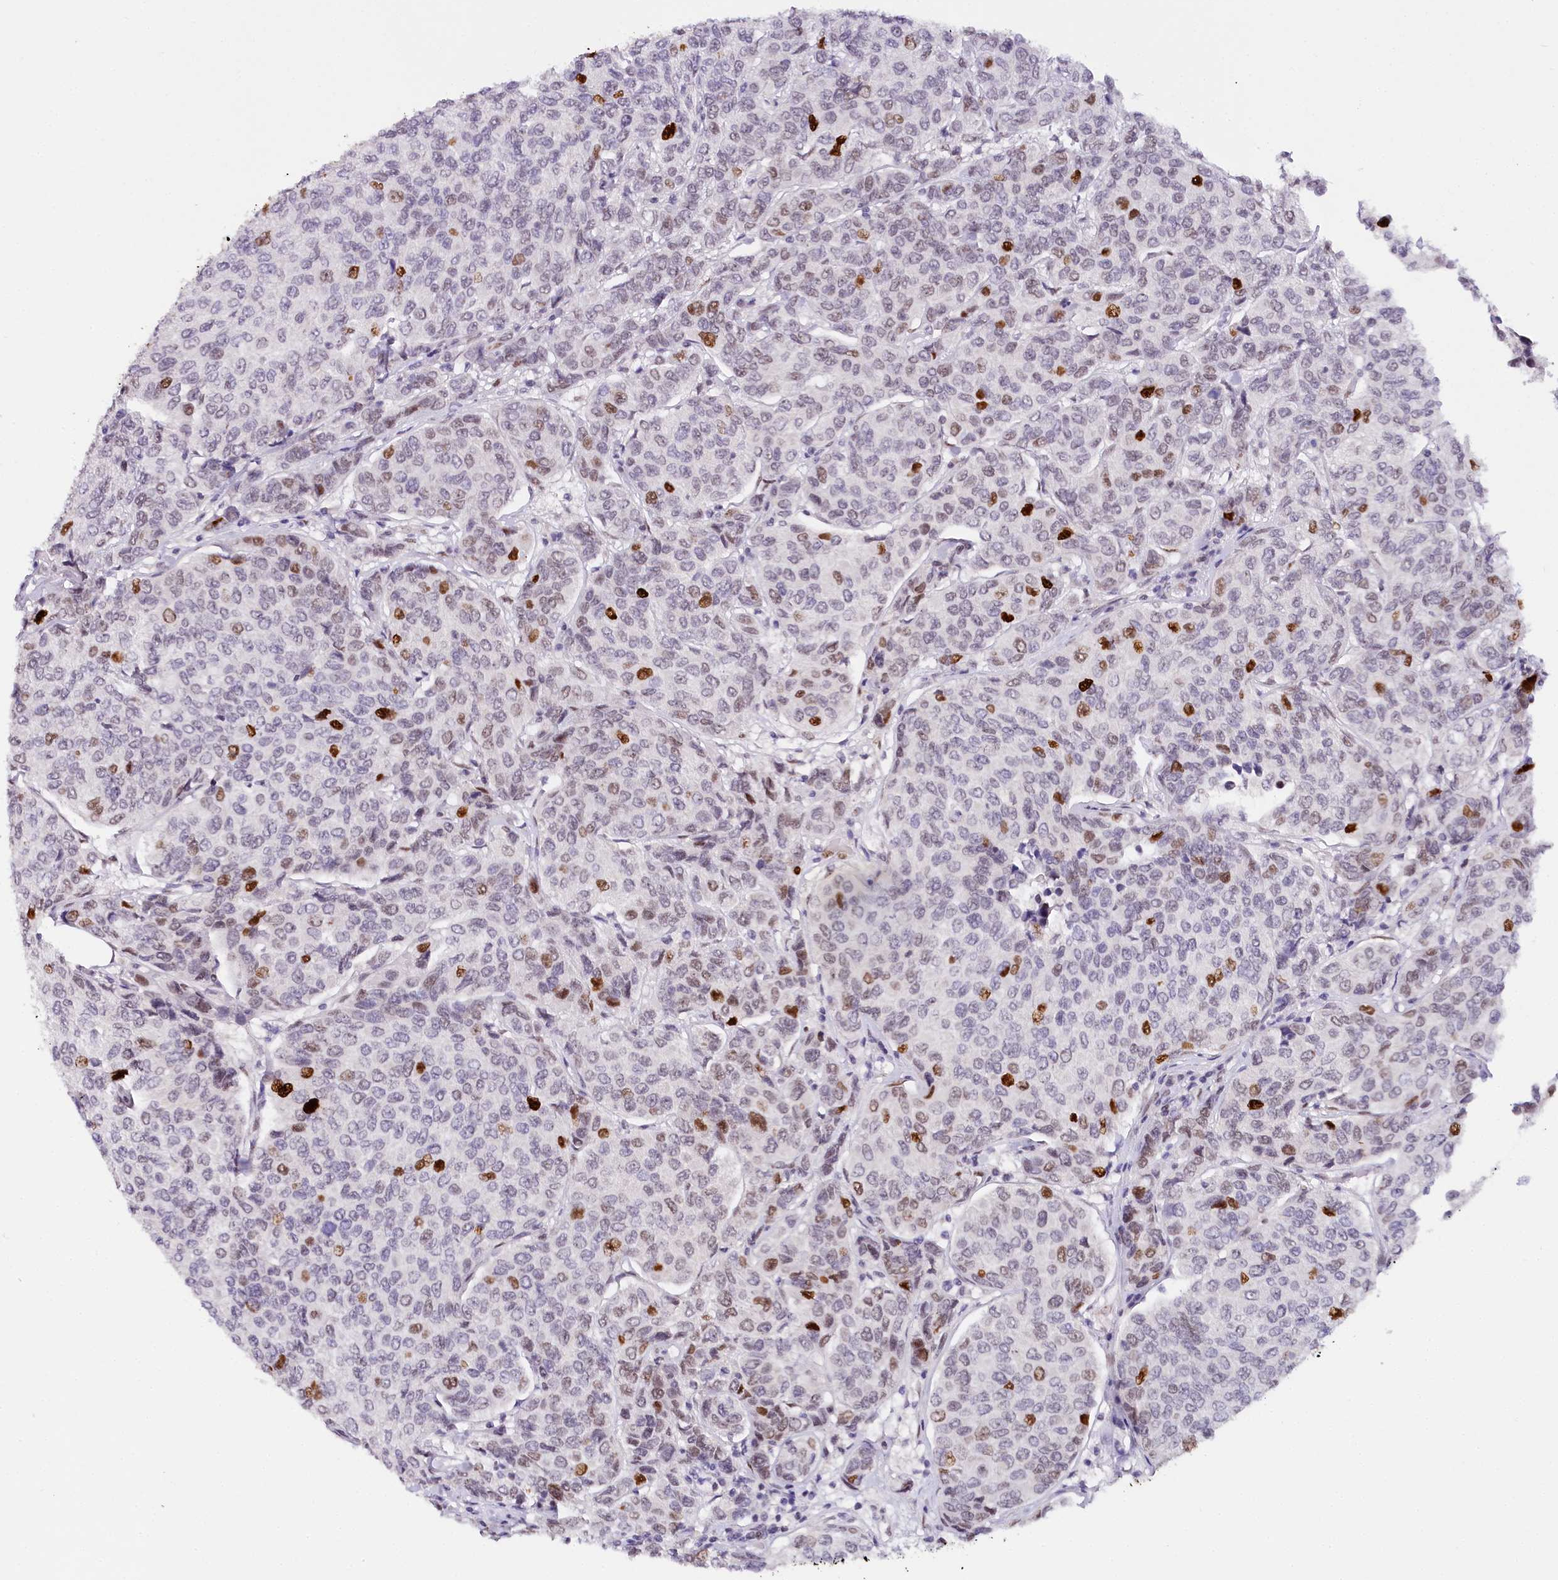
{"staining": {"intensity": "strong", "quantity": "<25%", "location": "nuclear"}, "tissue": "breast cancer", "cell_type": "Tumor cells", "image_type": "cancer", "snomed": [{"axis": "morphology", "description": "Duct carcinoma"}, {"axis": "topography", "description": "Breast"}], "caption": "Protein expression analysis of intraductal carcinoma (breast) demonstrates strong nuclear expression in about <25% of tumor cells.", "gene": "TP53", "patient": {"sex": "female", "age": 55}}